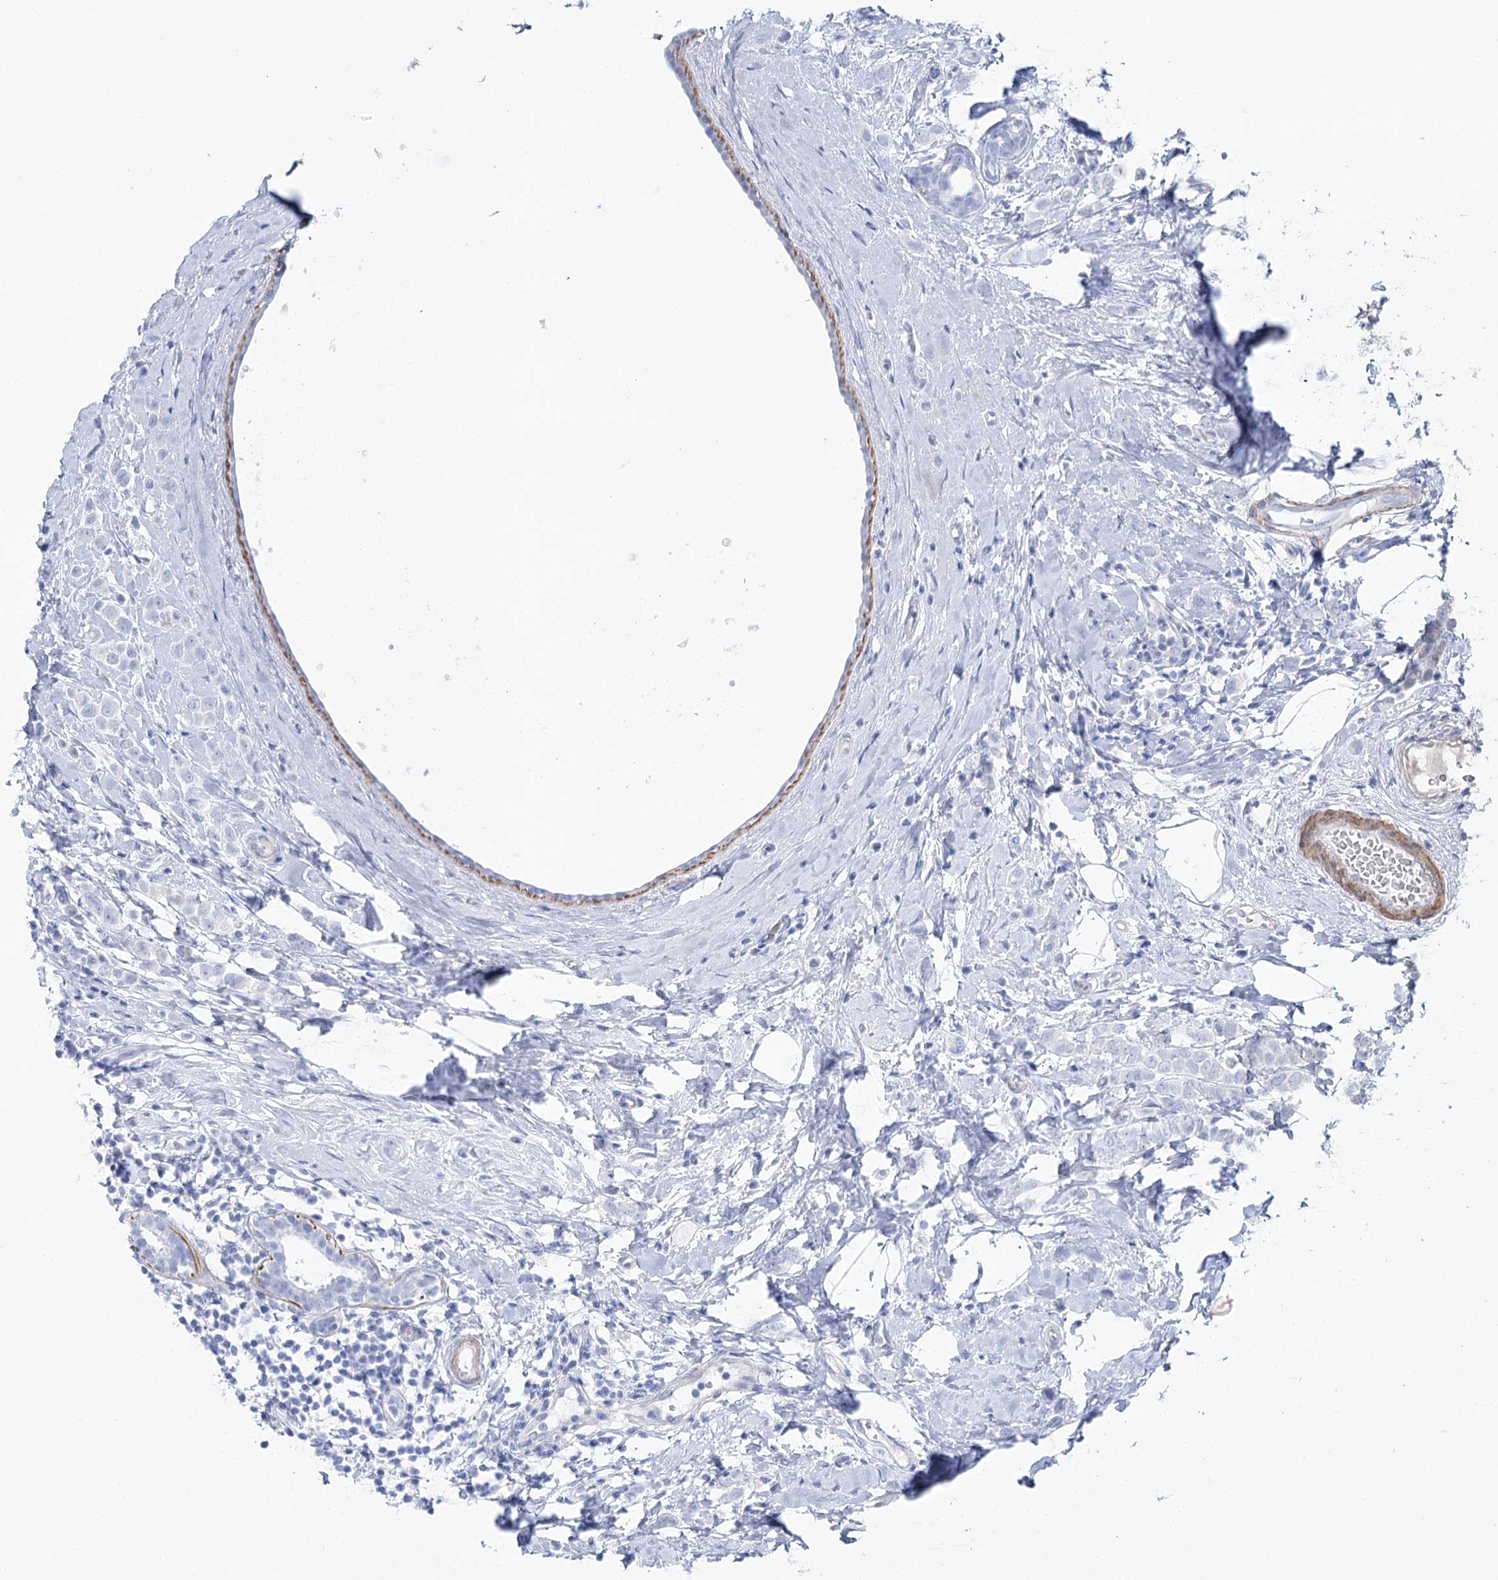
{"staining": {"intensity": "negative", "quantity": "none", "location": "none"}, "tissue": "breast cancer", "cell_type": "Tumor cells", "image_type": "cancer", "snomed": [{"axis": "morphology", "description": "Lobular carcinoma"}, {"axis": "topography", "description": "Breast"}], "caption": "IHC of breast lobular carcinoma demonstrates no expression in tumor cells.", "gene": "CSN3", "patient": {"sex": "female", "age": 47}}